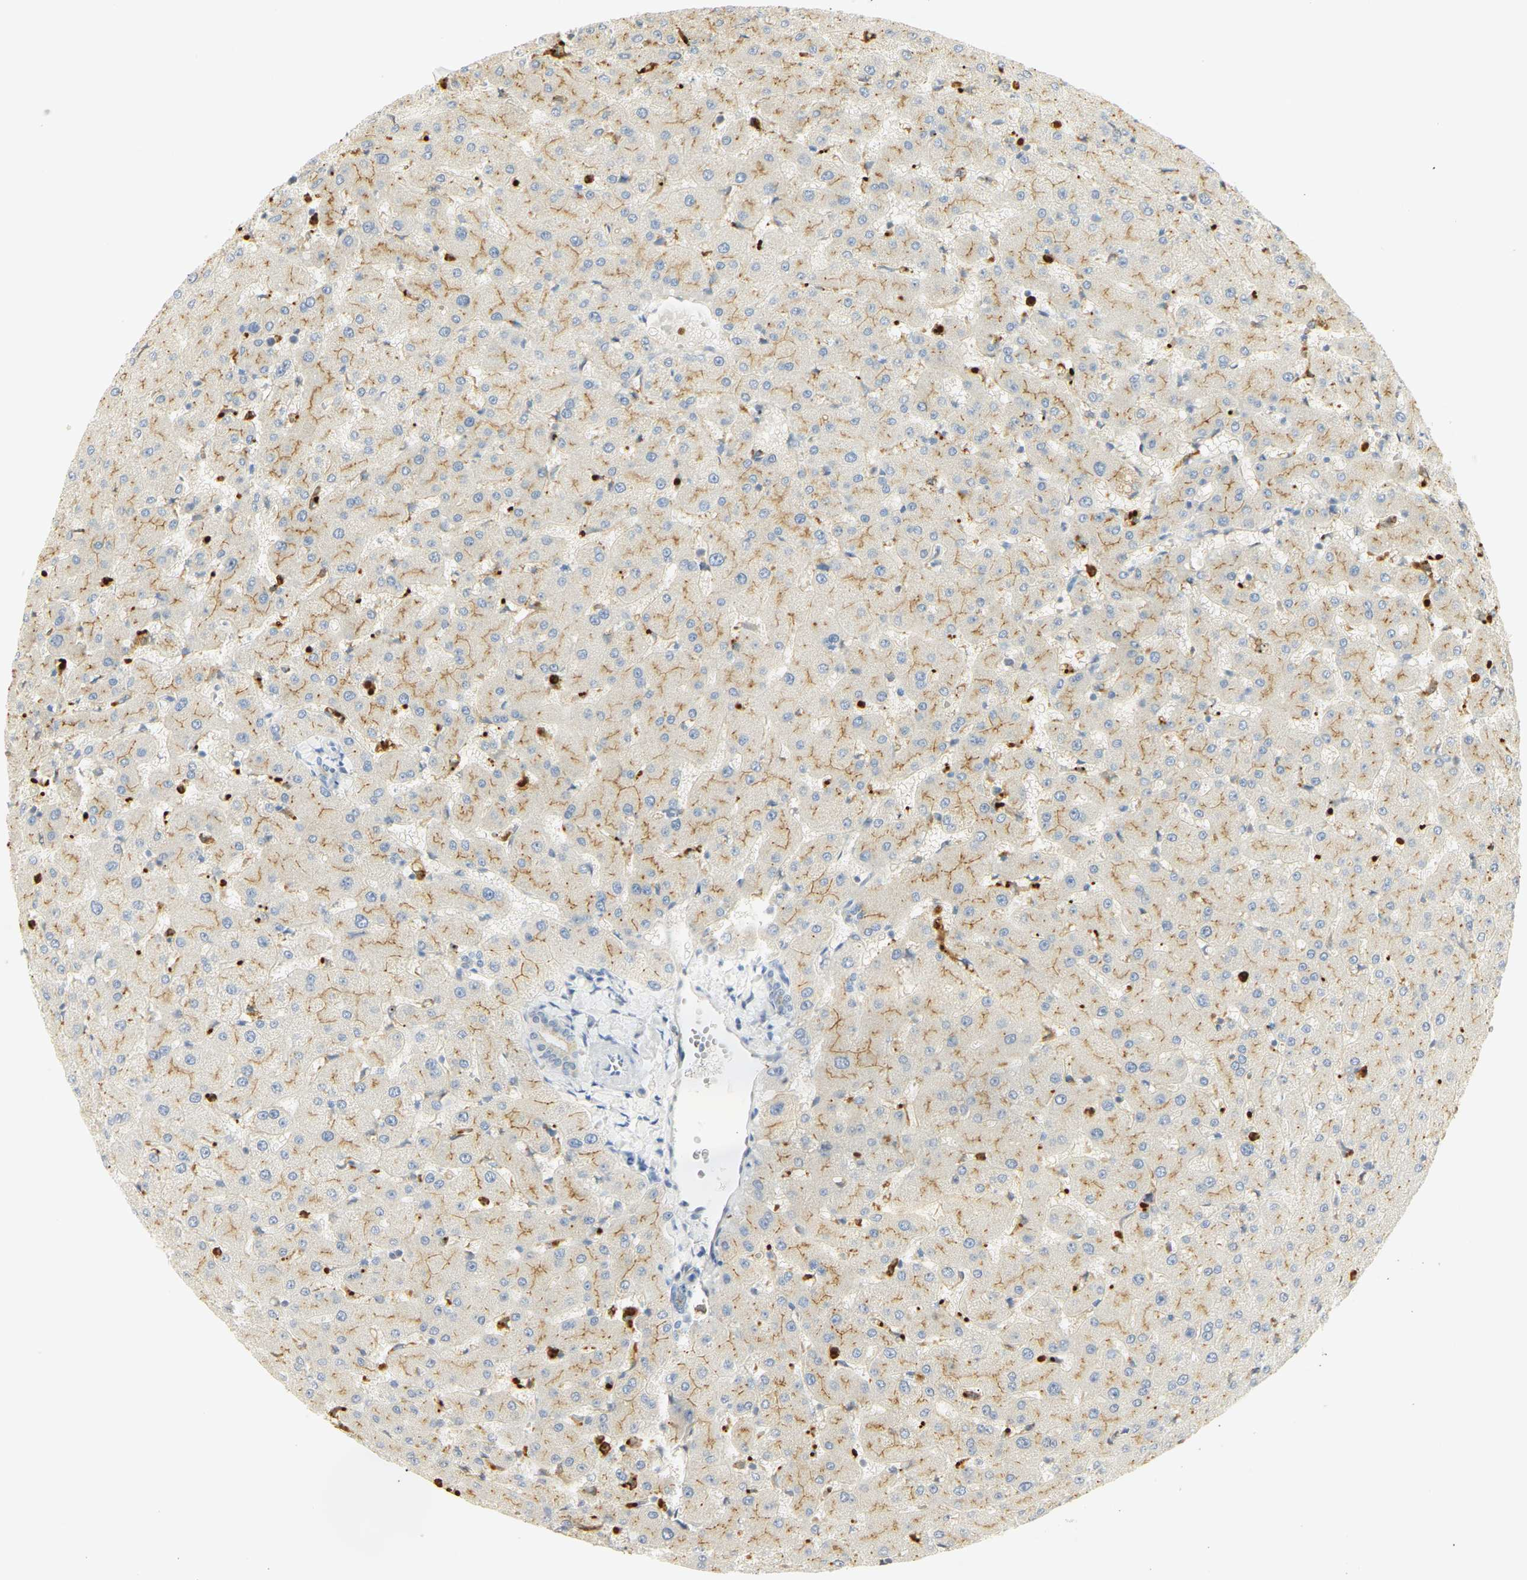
{"staining": {"intensity": "weak", "quantity": "<25%", "location": "cytoplasmic/membranous"}, "tissue": "liver", "cell_type": "Cholangiocytes", "image_type": "normal", "snomed": [{"axis": "morphology", "description": "Normal tissue, NOS"}, {"axis": "topography", "description": "Liver"}], "caption": "An immunohistochemistry micrograph of benign liver is shown. There is no staining in cholangiocytes of liver.", "gene": "CEACAM5", "patient": {"sex": "female", "age": 63}}